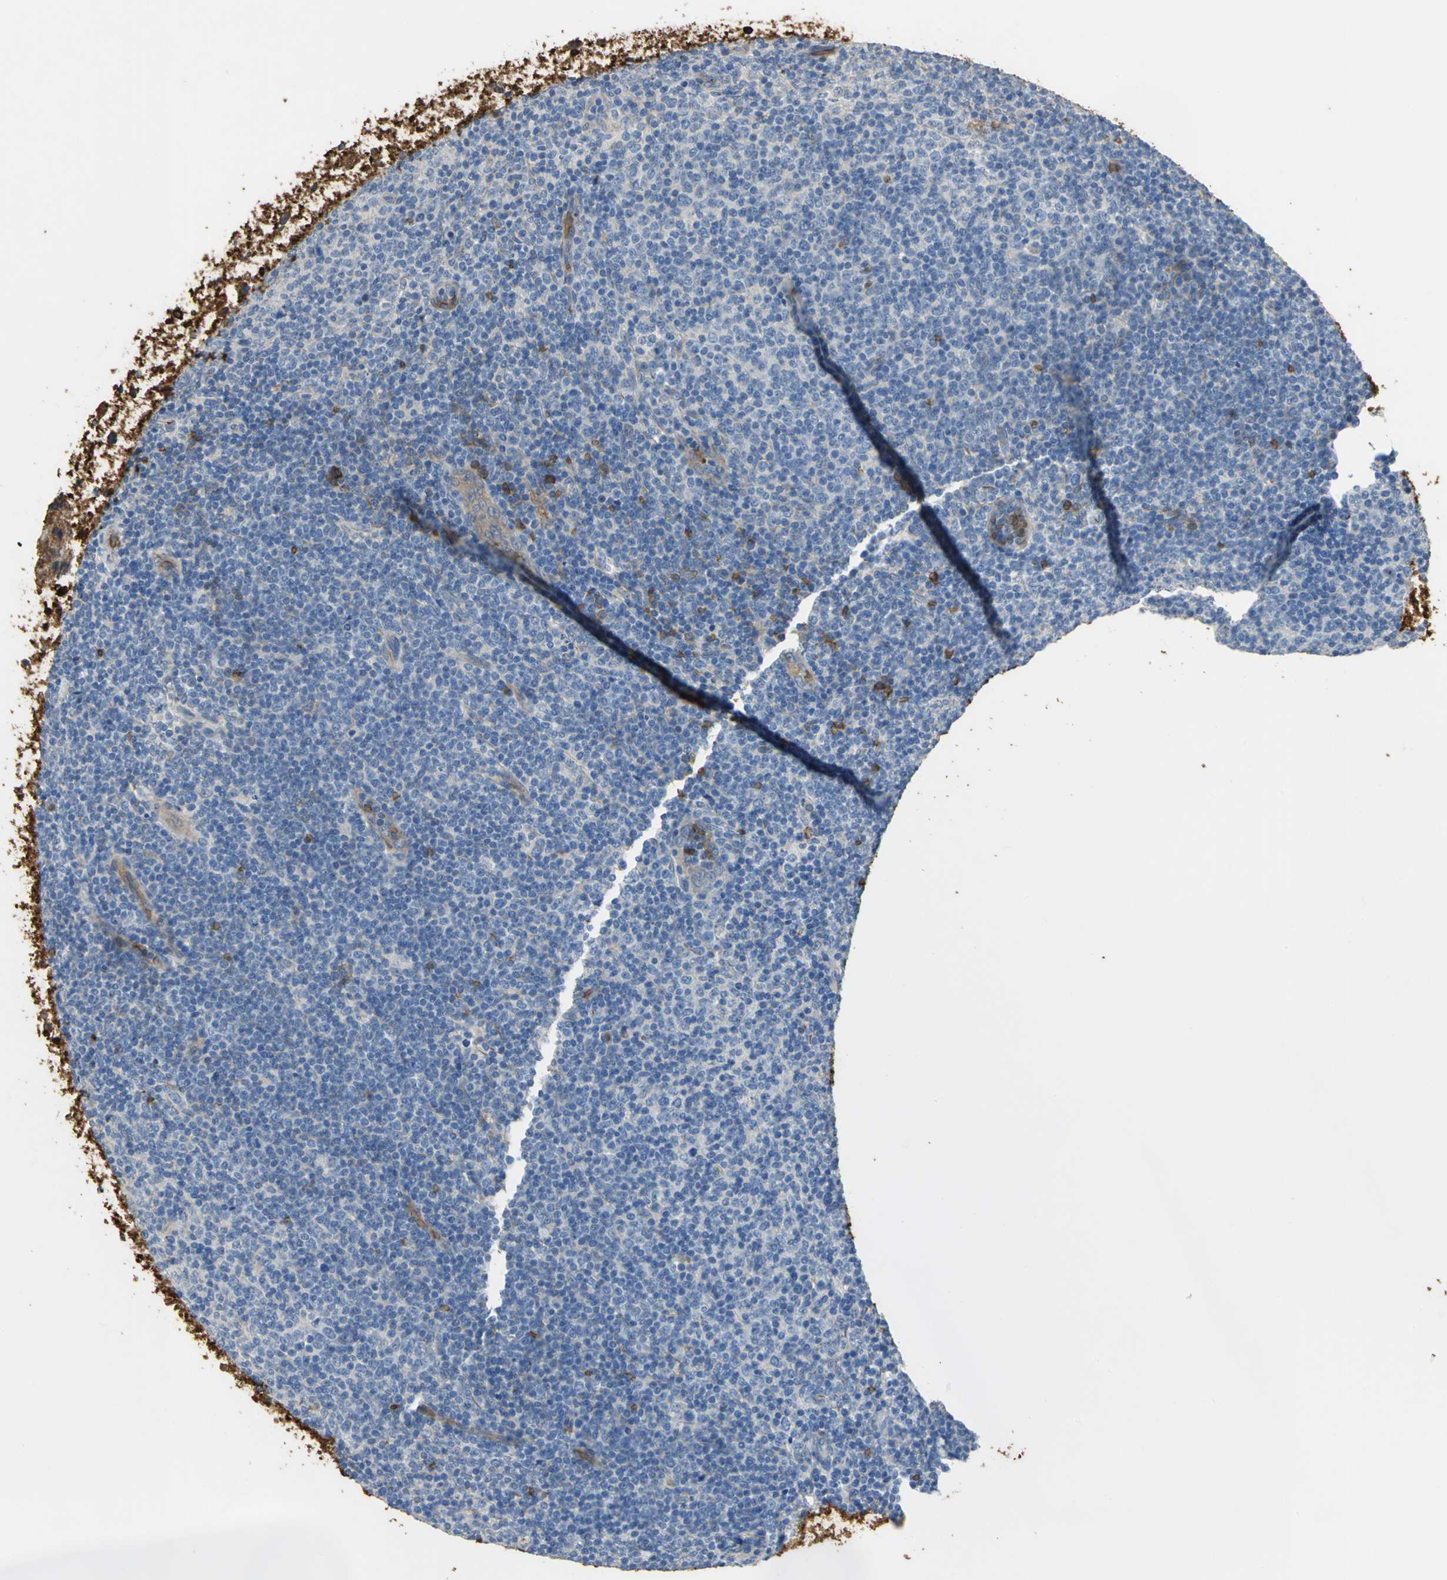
{"staining": {"intensity": "negative", "quantity": "none", "location": "none"}, "tissue": "lymphoma", "cell_type": "Tumor cells", "image_type": "cancer", "snomed": [{"axis": "morphology", "description": "Malignant lymphoma, non-Hodgkin's type, Low grade"}, {"axis": "topography", "description": "Lymph node"}], "caption": "Image shows no significant protein positivity in tumor cells of low-grade malignant lymphoma, non-Hodgkin's type.", "gene": "TREM1", "patient": {"sex": "male", "age": 70}}